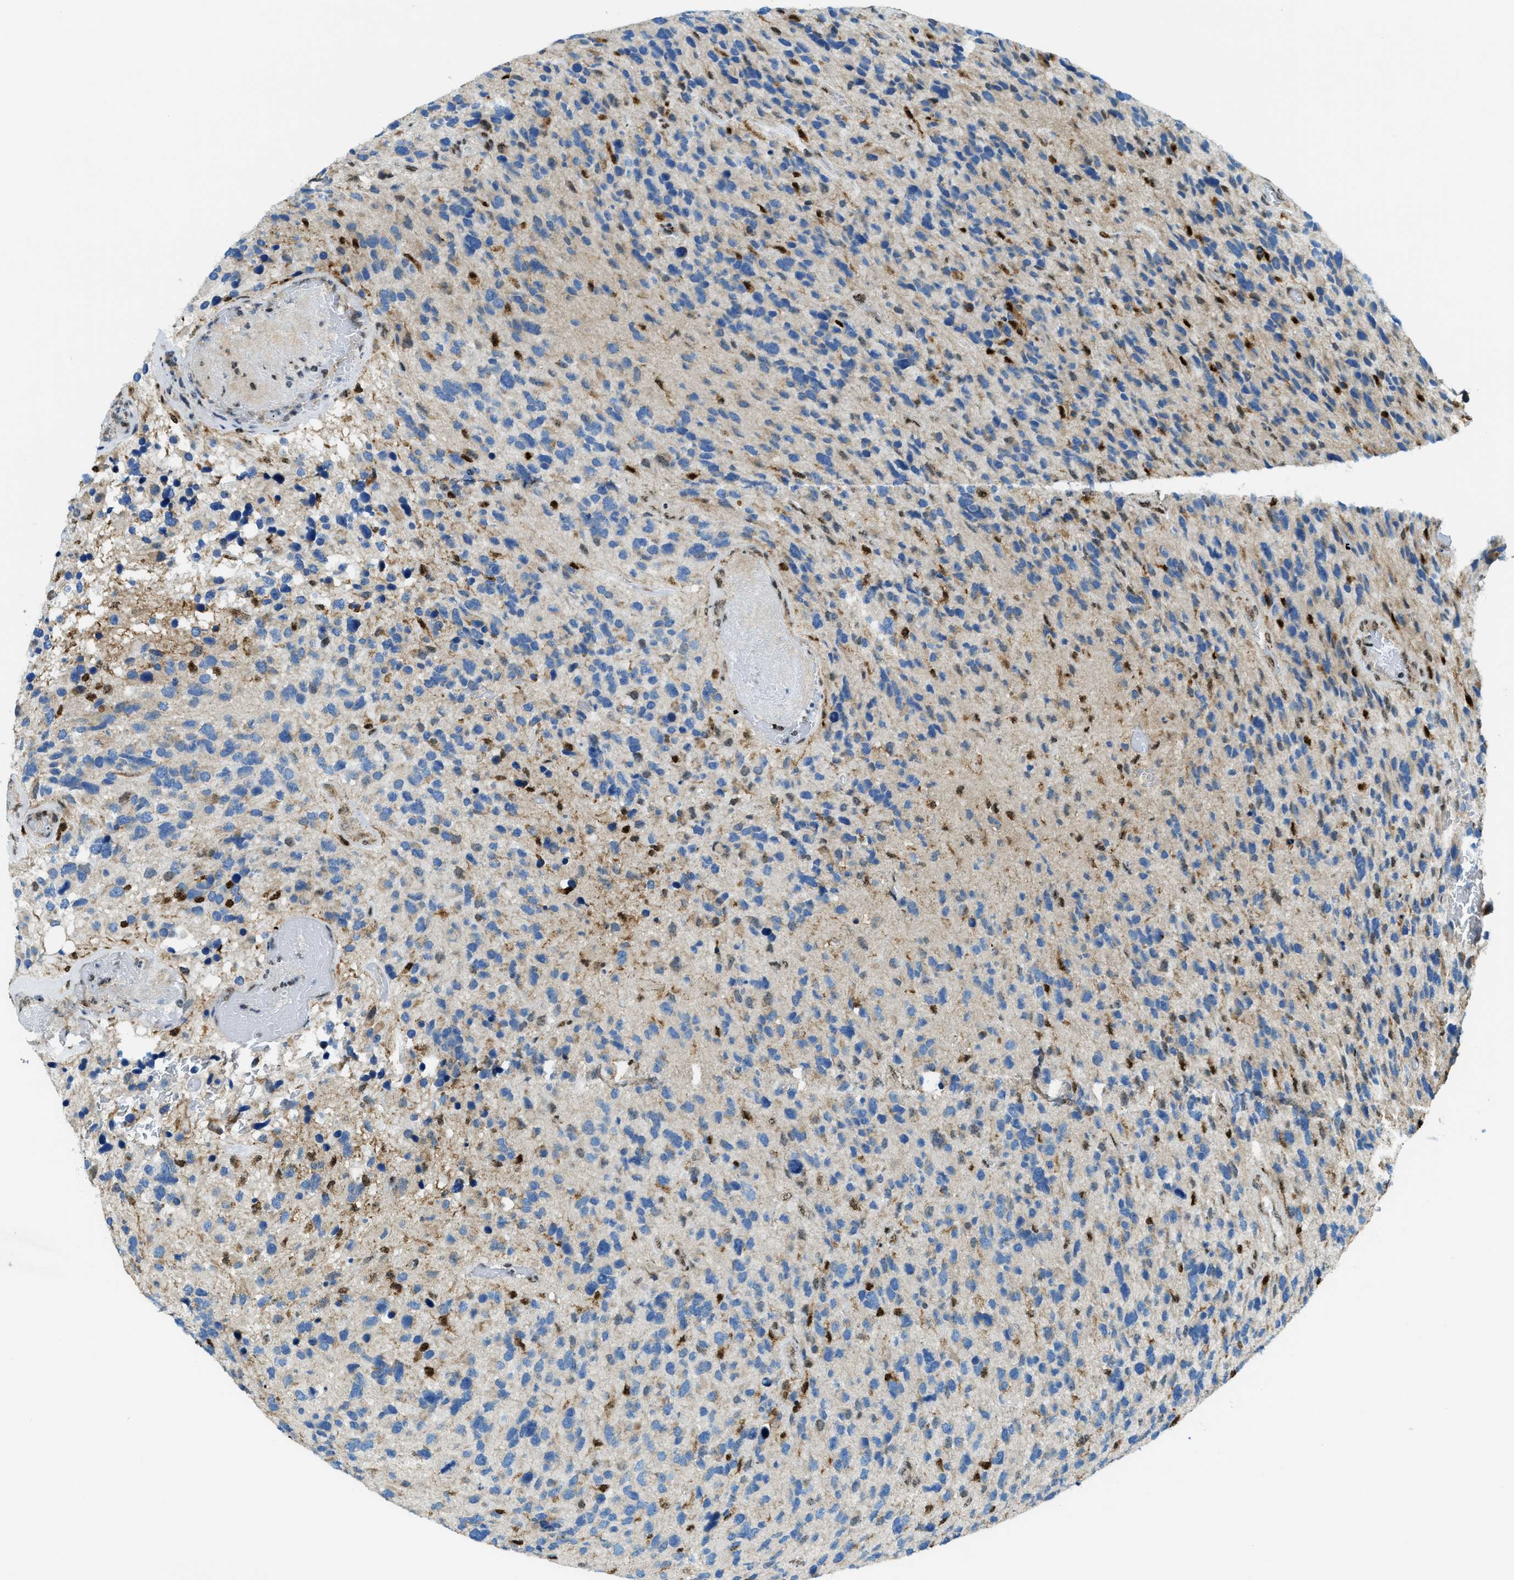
{"staining": {"intensity": "negative", "quantity": "none", "location": "none"}, "tissue": "glioma", "cell_type": "Tumor cells", "image_type": "cancer", "snomed": [{"axis": "morphology", "description": "Glioma, malignant, High grade"}, {"axis": "topography", "description": "Brain"}], "caption": "This micrograph is of malignant glioma (high-grade) stained with immunohistochemistry to label a protein in brown with the nuclei are counter-stained blue. There is no staining in tumor cells.", "gene": "SP100", "patient": {"sex": "female", "age": 58}}